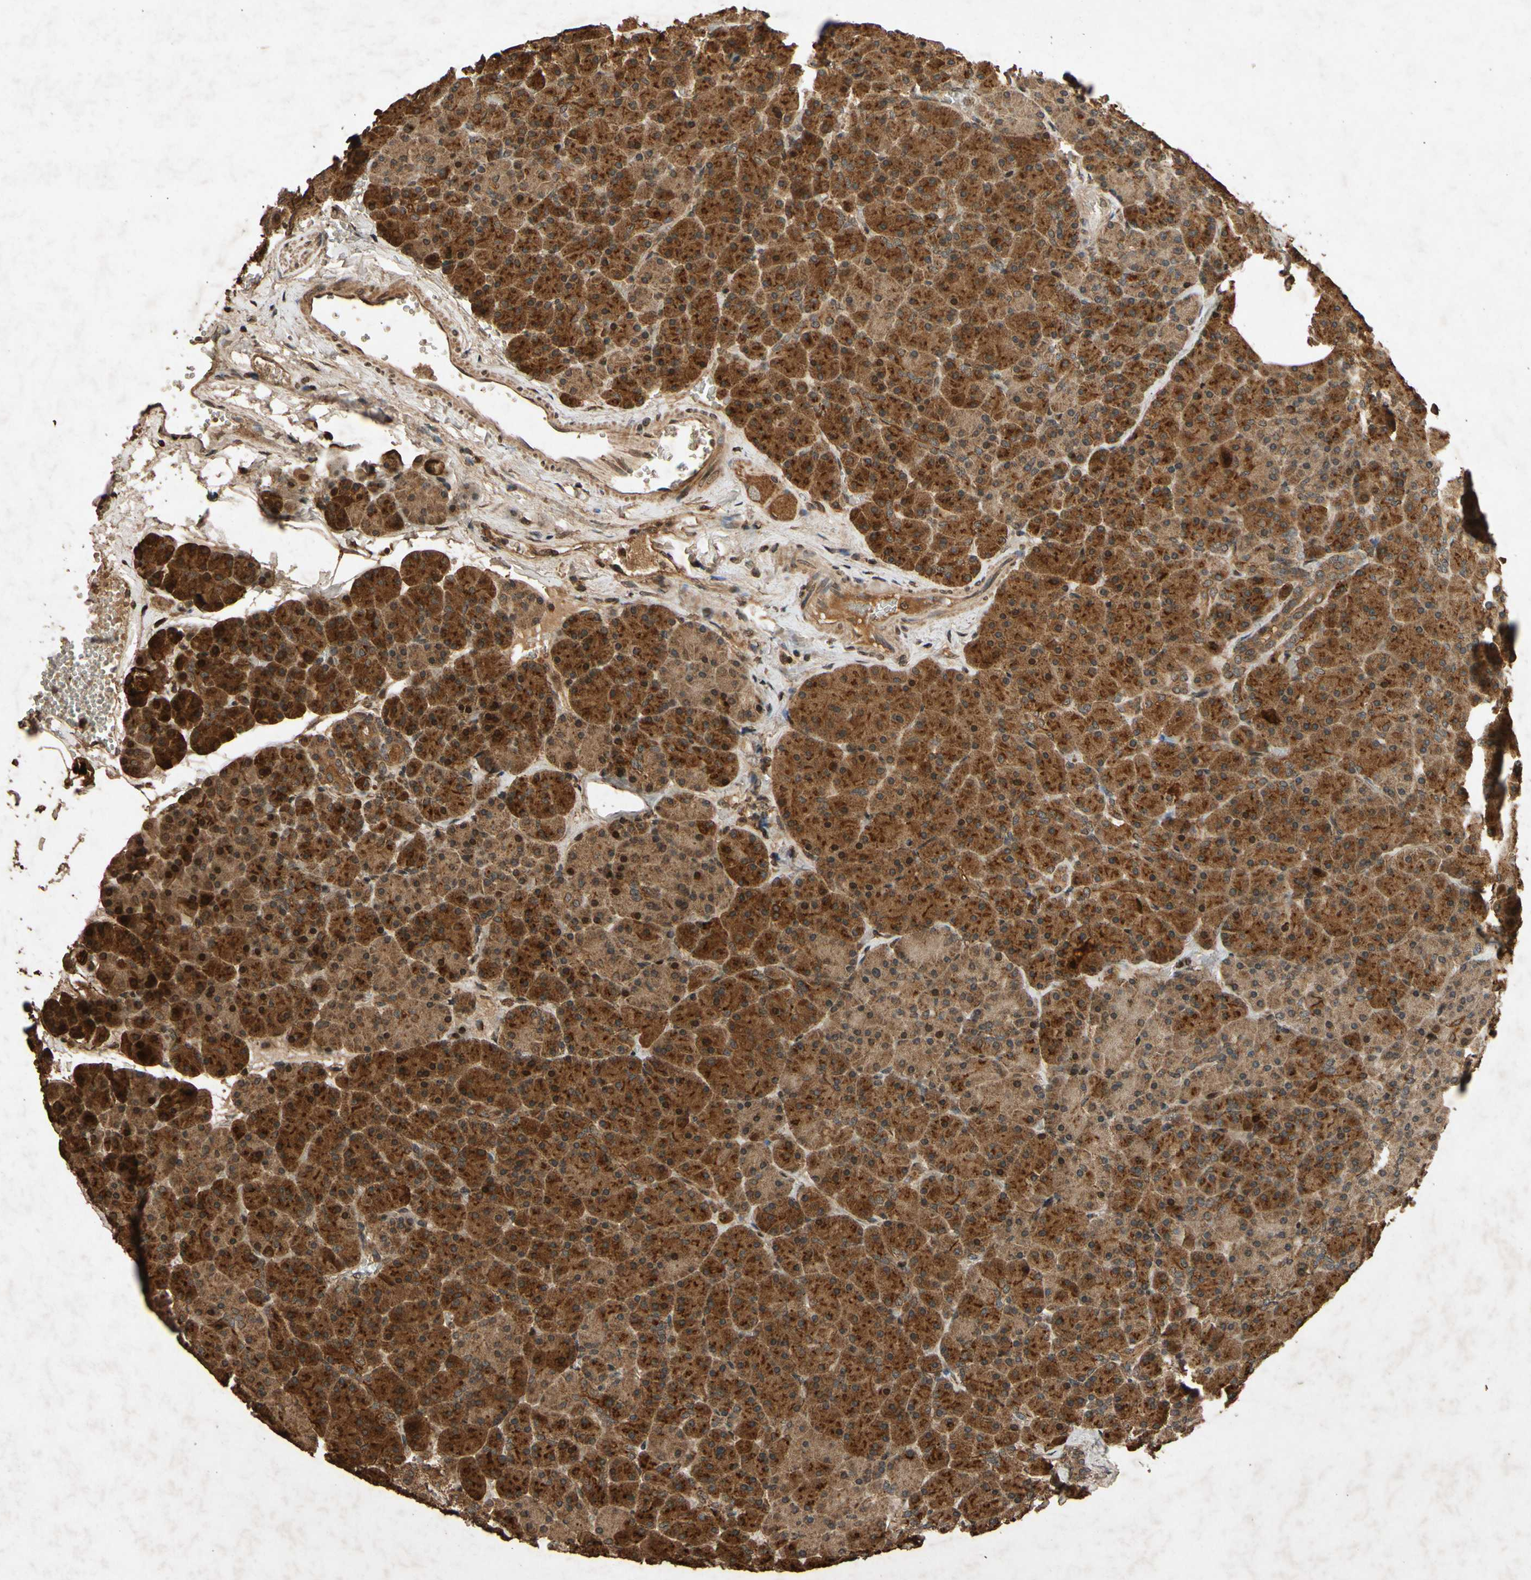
{"staining": {"intensity": "strong", "quantity": ">75%", "location": "cytoplasmic/membranous"}, "tissue": "pancreas", "cell_type": "Exocrine glandular cells", "image_type": "normal", "snomed": [{"axis": "morphology", "description": "Normal tissue, NOS"}, {"axis": "topography", "description": "Pancreas"}], "caption": "IHC photomicrograph of unremarkable pancreas: human pancreas stained using immunohistochemistry demonstrates high levels of strong protein expression localized specifically in the cytoplasmic/membranous of exocrine glandular cells, appearing as a cytoplasmic/membranous brown color.", "gene": "TXN2", "patient": {"sex": "female", "age": 35}}